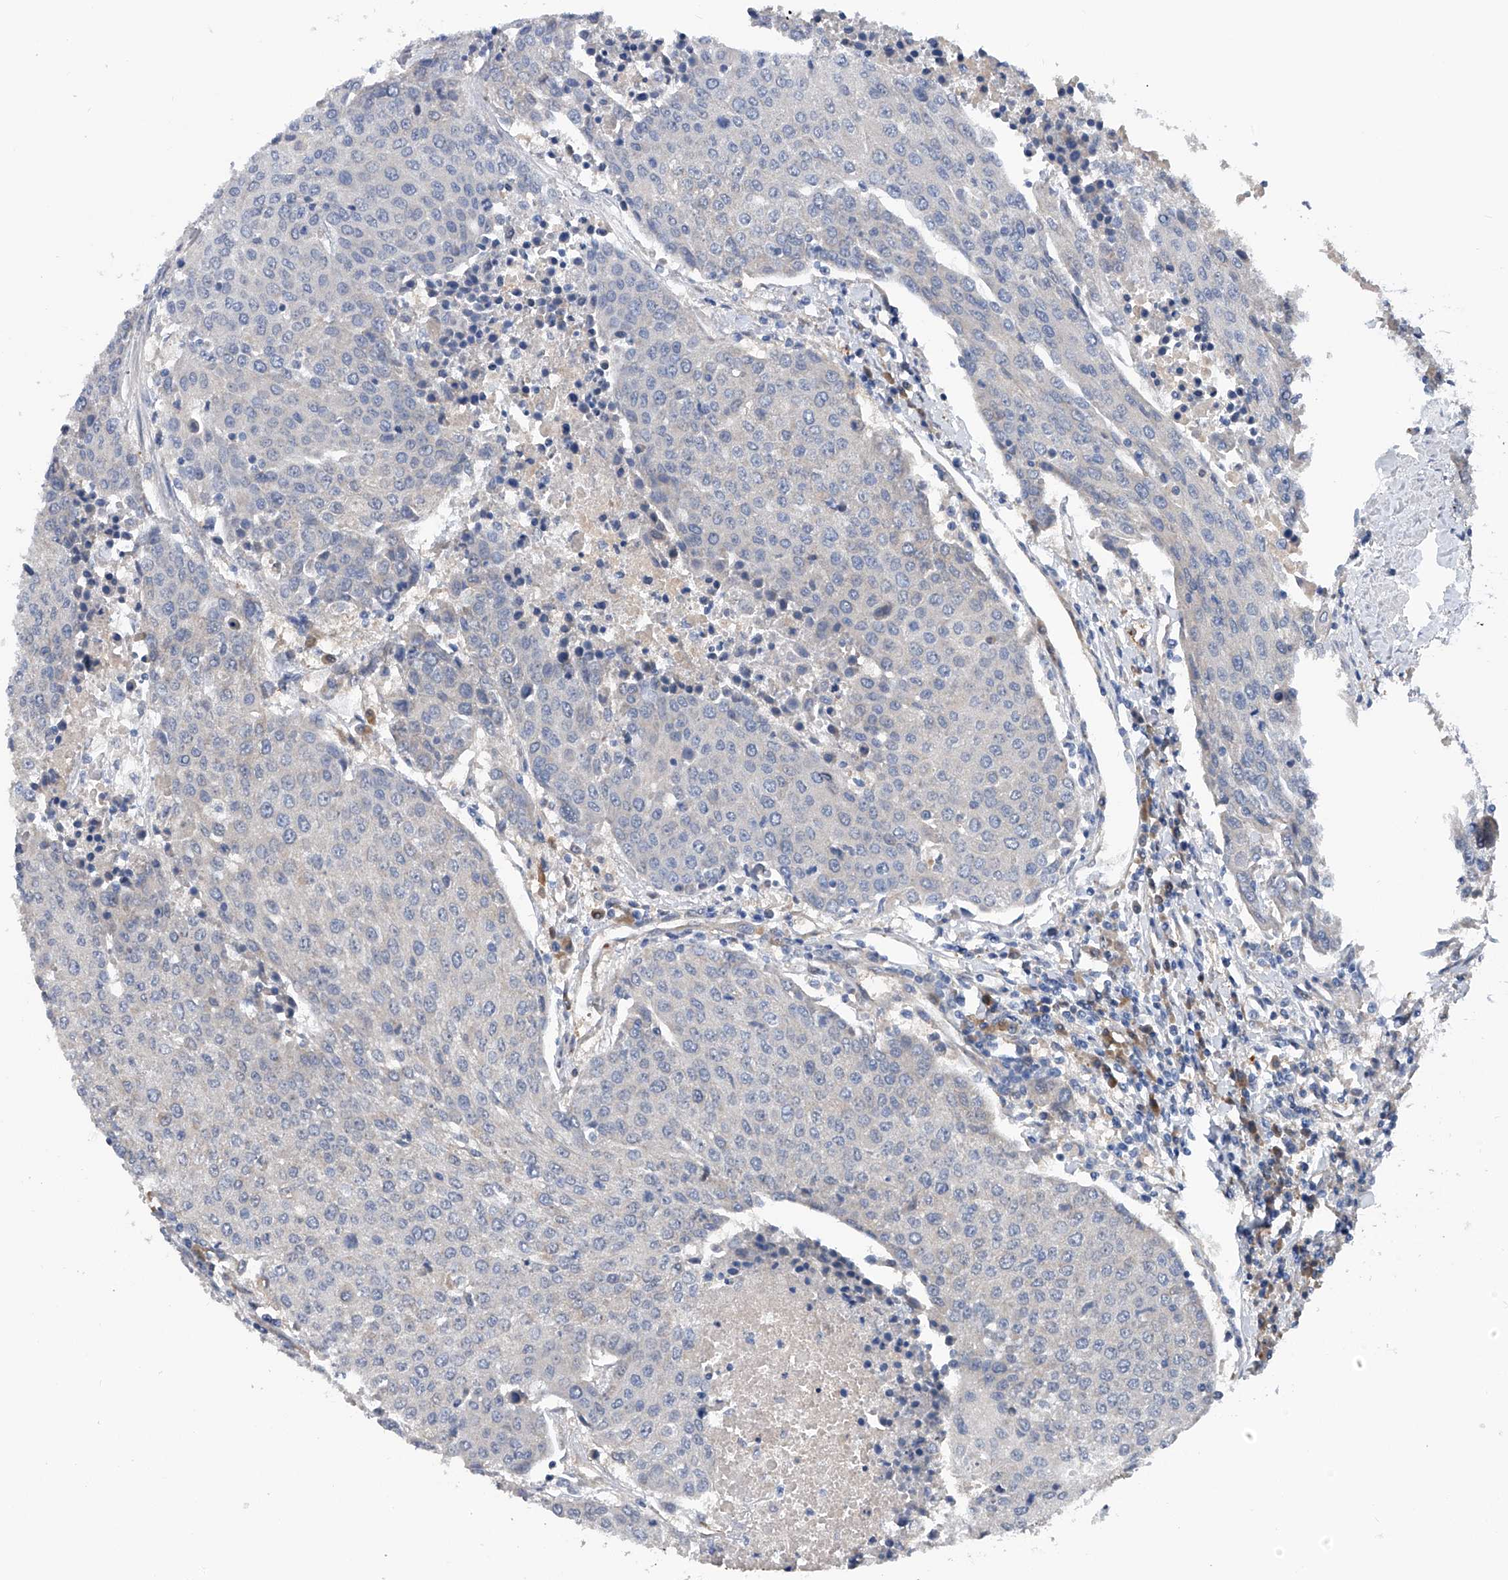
{"staining": {"intensity": "negative", "quantity": "none", "location": "none"}, "tissue": "urothelial cancer", "cell_type": "Tumor cells", "image_type": "cancer", "snomed": [{"axis": "morphology", "description": "Urothelial carcinoma, High grade"}, {"axis": "topography", "description": "Urinary bladder"}], "caption": "Human urothelial carcinoma (high-grade) stained for a protein using IHC exhibits no expression in tumor cells.", "gene": "PGM3", "patient": {"sex": "female", "age": 85}}